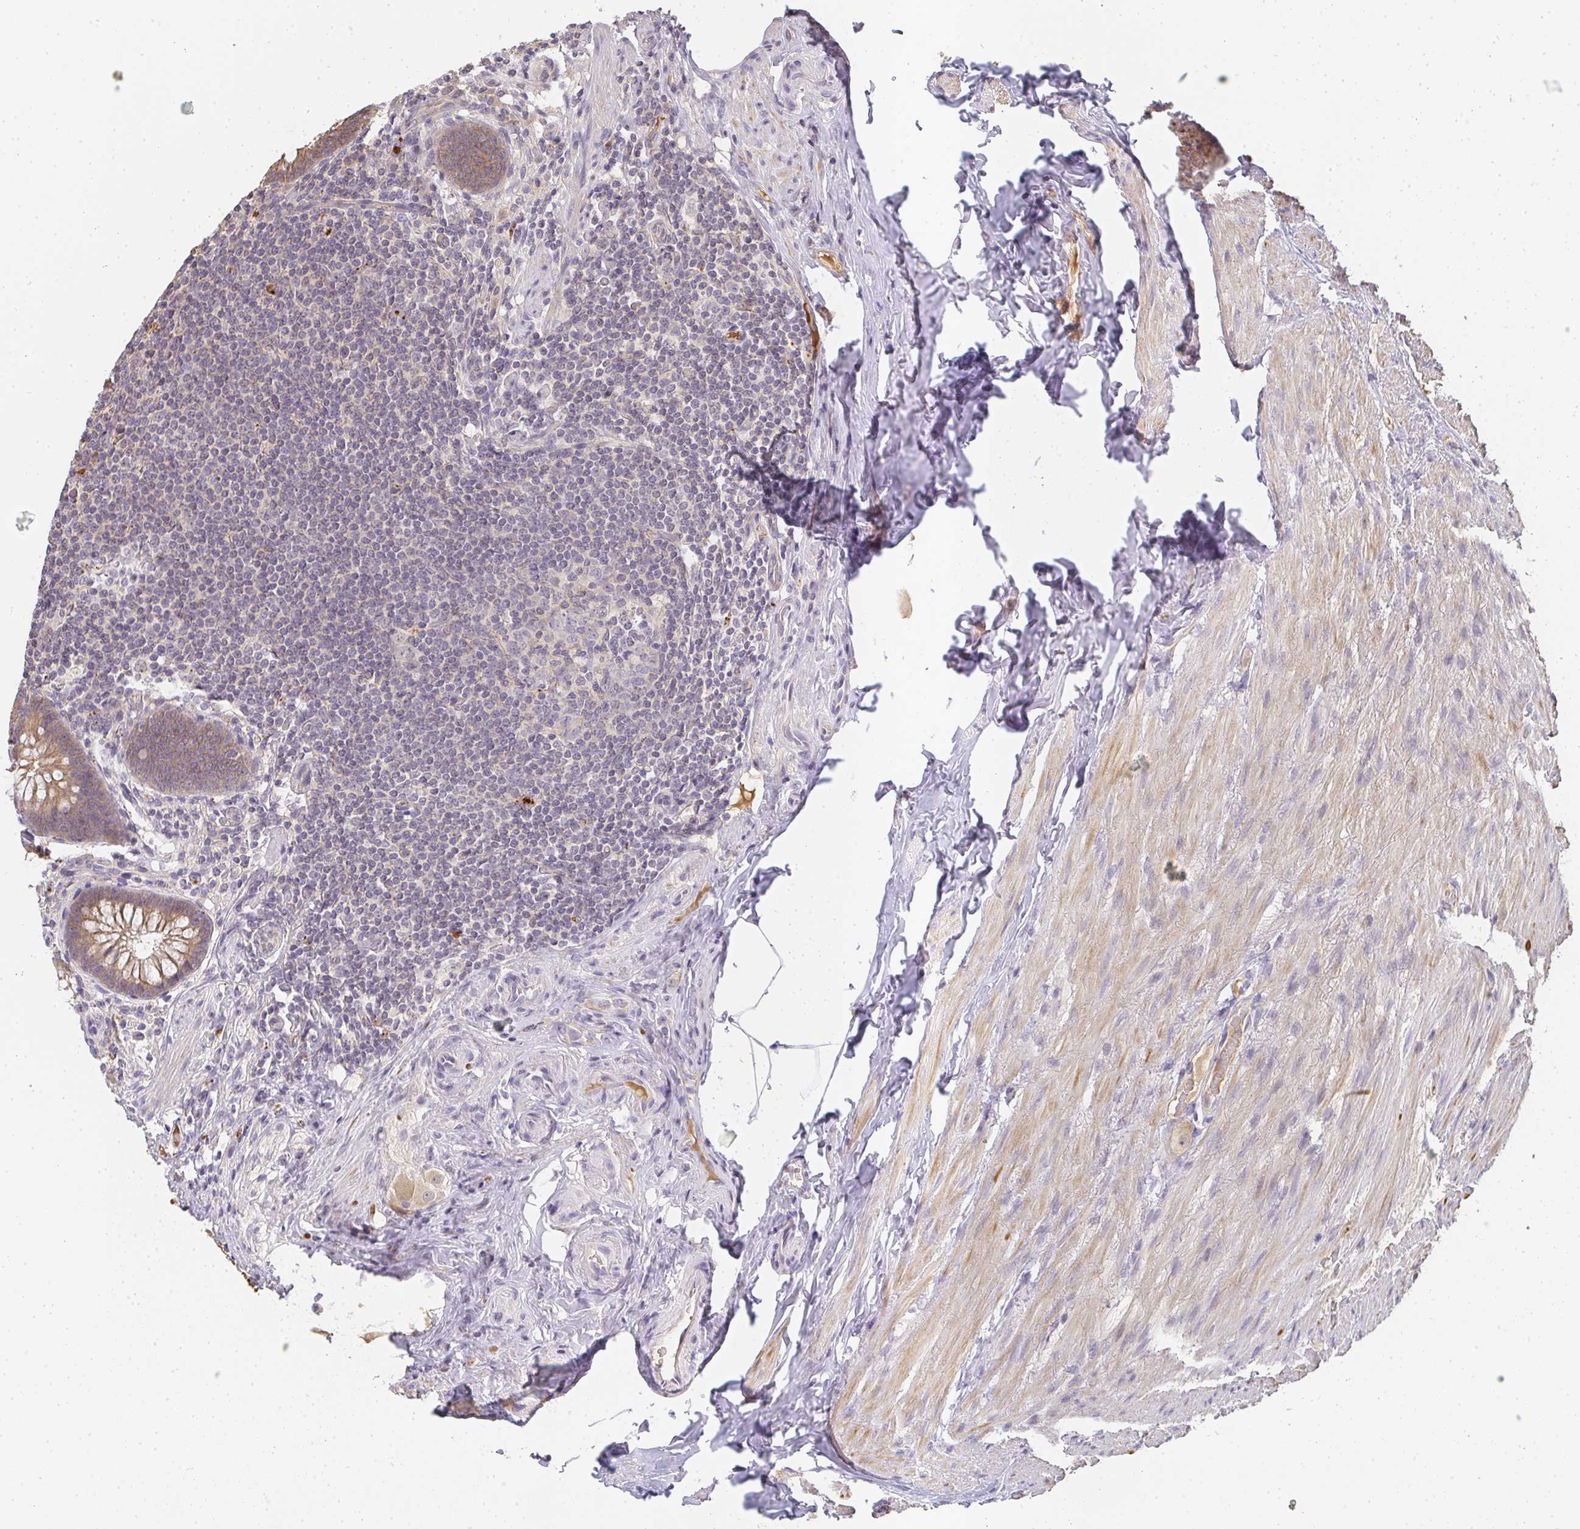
{"staining": {"intensity": "moderate", "quantity": "25%-75%", "location": "cytoplasmic/membranous"}, "tissue": "appendix", "cell_type": "Glandular cells", "image_type": "normal", "snomed": [{"axis": "morphology", "description": "Normal tissue, NOS"}, {"axis": "topography", "description": "Appendix"}], "caption": "This histopathology image demonstrates immunohistochemistry staining of normal appendix, with medium moderate cytoplasmic/membranous expression in about 25%-75% of glandular cells.", "gene": "SLC35B3", "patient": {"sex": "male", "age": 71}}